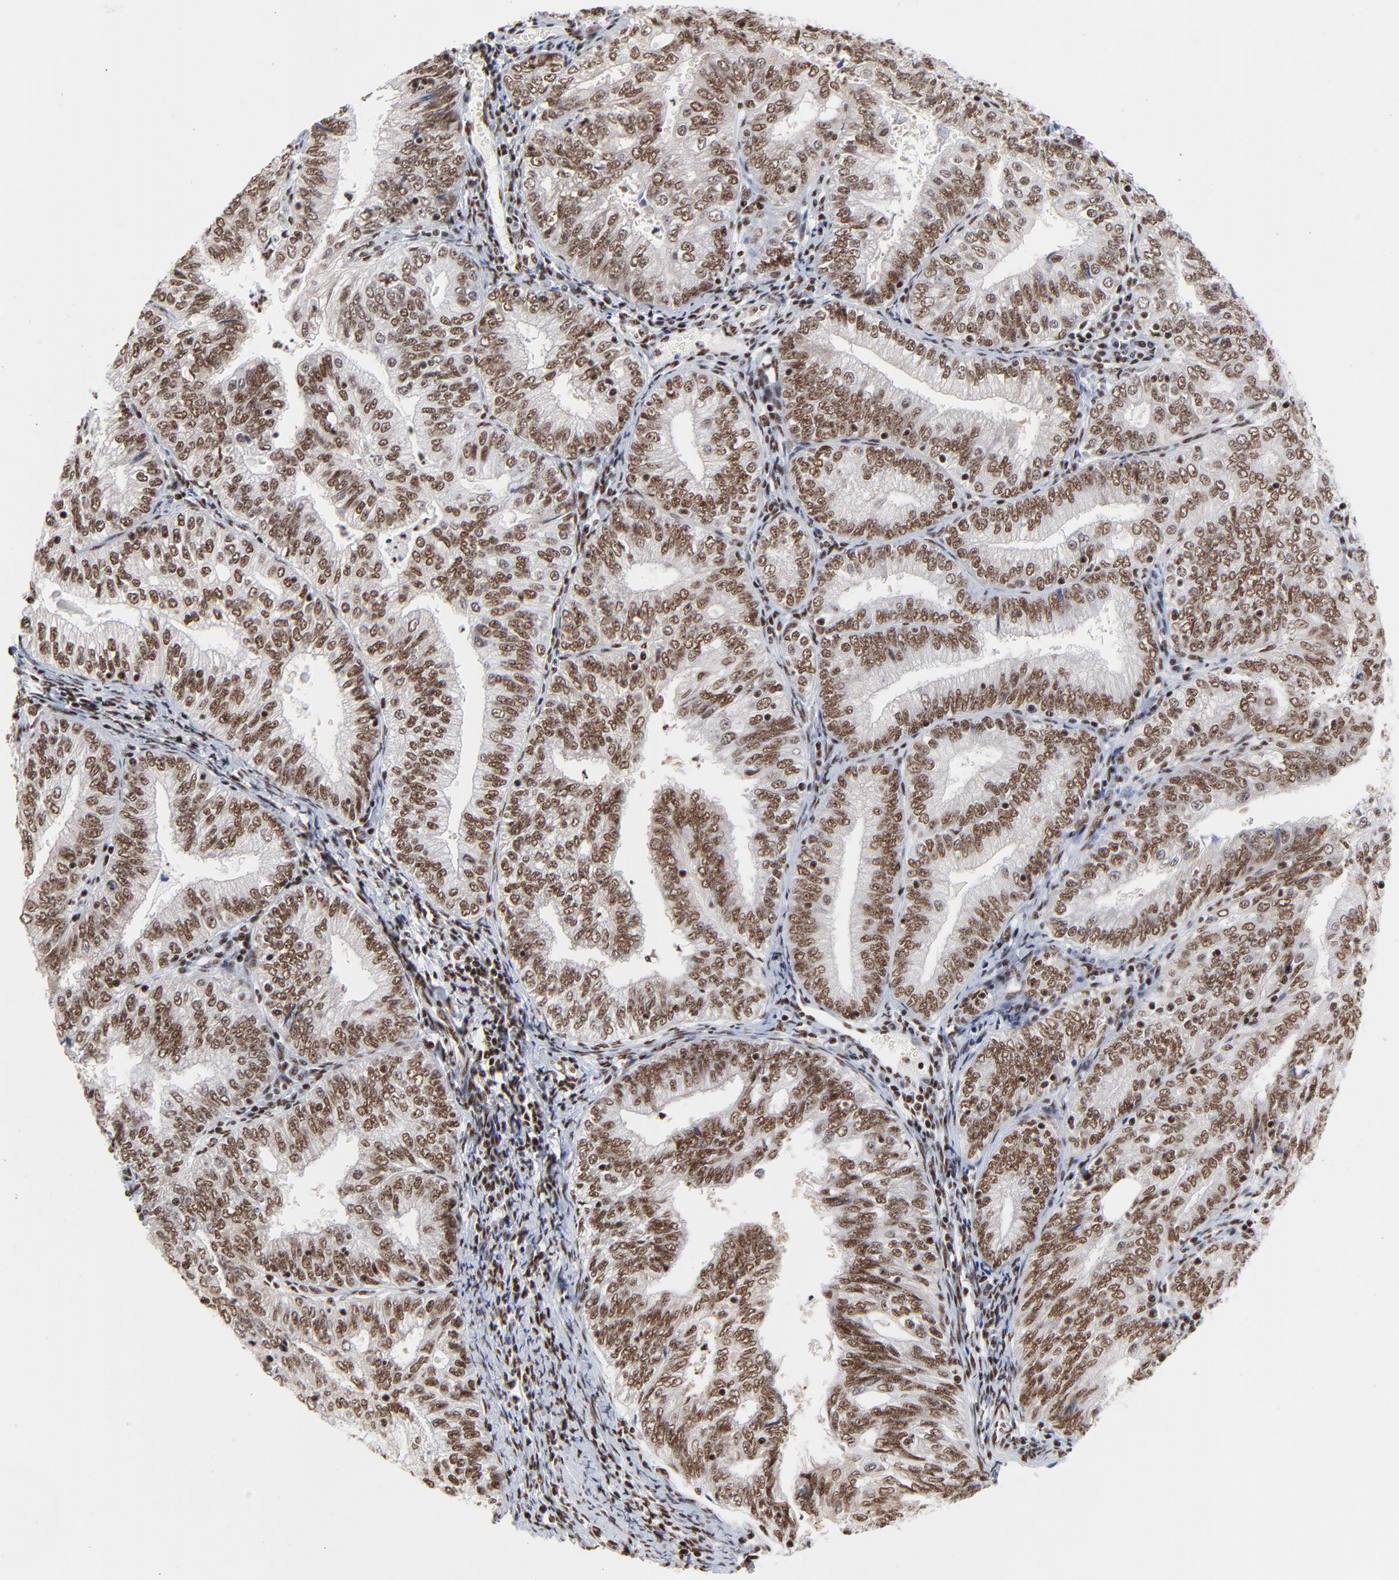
{"staining": {"intensity": "moderate", "quantity": ">75%", "location": "nuclear"}, "tissue": "endometrial cancer", "cell_type": "Tumor cells", "image_type": "cancer", "snomed": [{"axis": "morphology", "description": "Adenocarcinoma, NOS"}, {"axis": "topography", "description": "Endometrium"}], "caption": "Human endometrial adenocarcinoma stained with a brown dye displays moderate nuclear positive expression in approximately >75% of tumor cells.", "gene": "CREB1", "patient": {"sex": "female", "age": 69}}